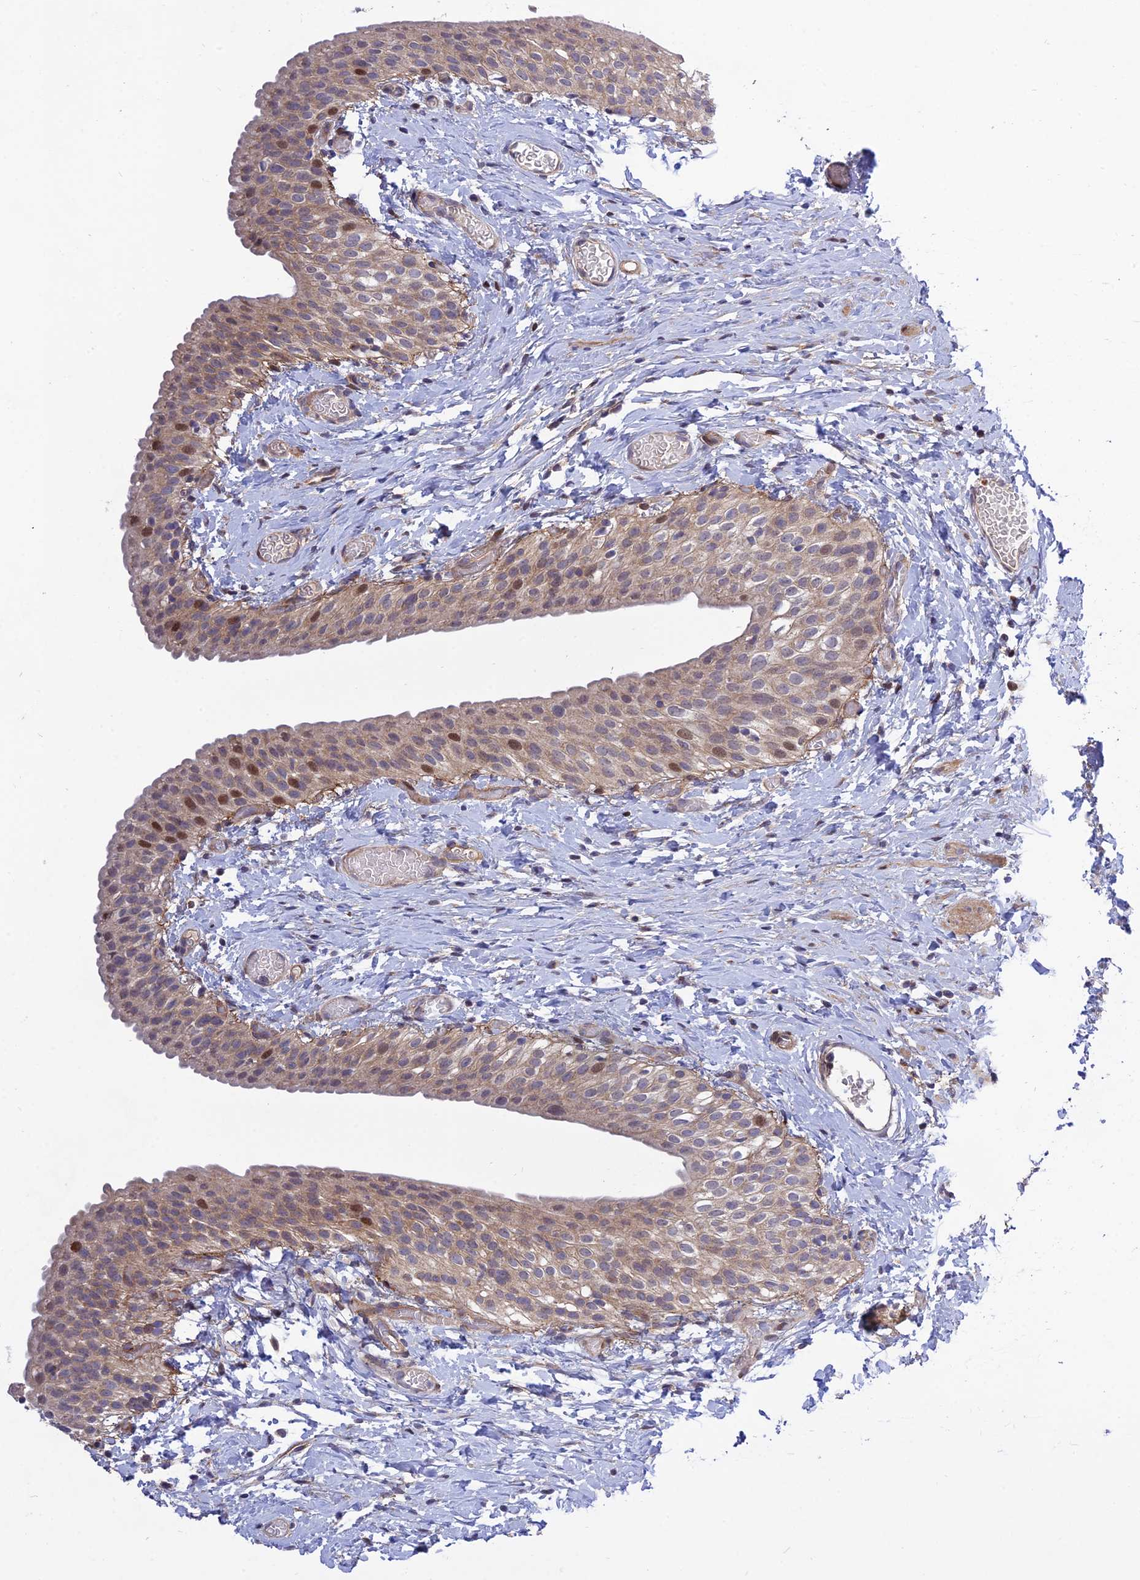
{"staining": {"intensity": "moderate", "quantity": "<25%", "location": "cytoplasmic/membranous,nuclear"}, "tissue": "urinary bladder", "cell_type": "Urothelial cells", "image_type": "normal", "snomed": [{"axis": "morphology", "description": "Normal tissue, NOS"}, {"axis": "topography", "description": "Urinary bladder"}], "caption": "Immunohistochemical staining of normal urinary bladder exhibits low levels of moderate cytoplasmic/membranous,nuclear expression in approximately <25% of urothelial cells.", "gene": "PLEKHG2", "patient": {"sex": "male", "age": 1}}